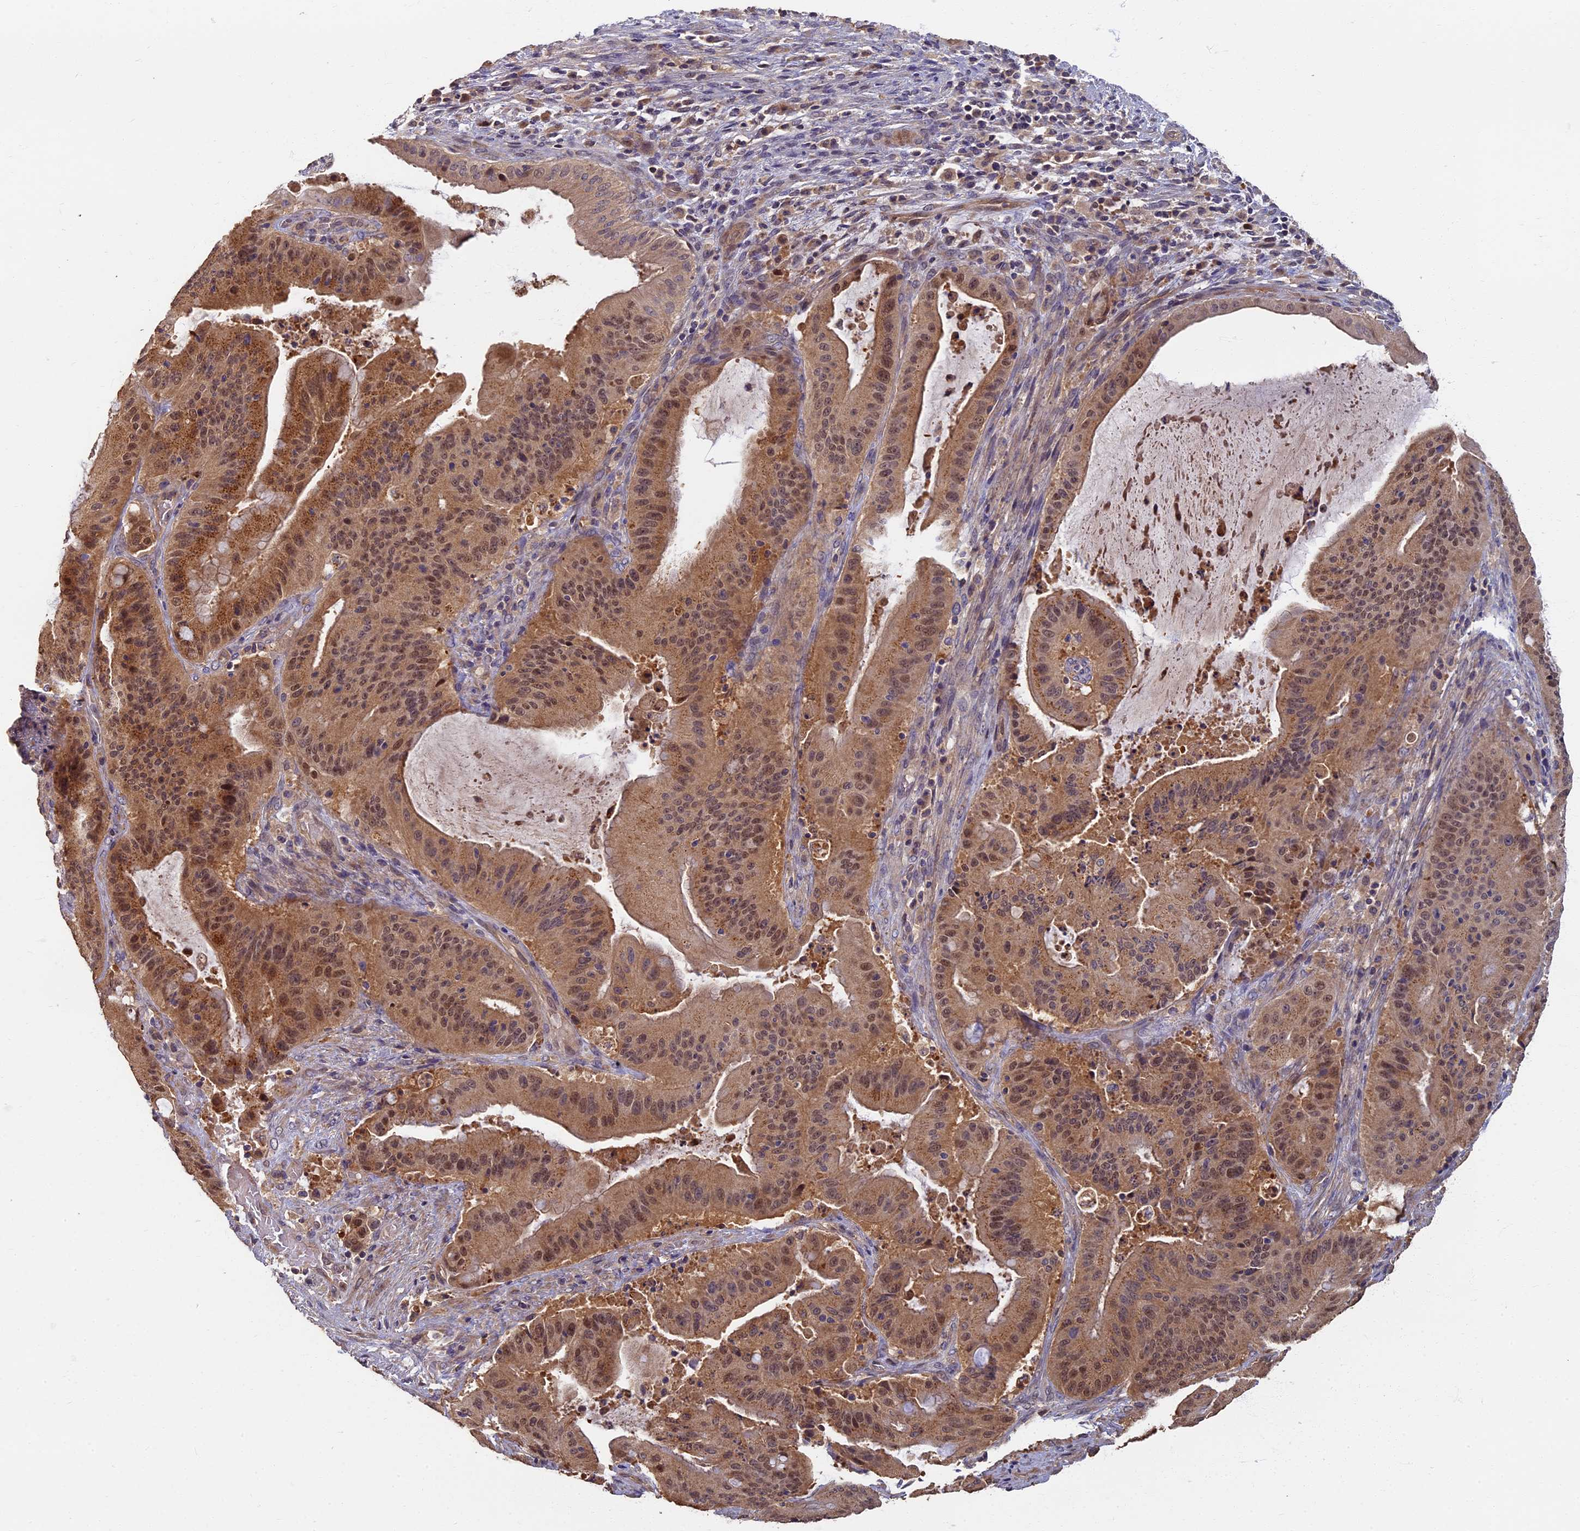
{"staining": {"intensity": "moderate", "quantity": ">75%", "location": "cytoplasmic/membranous,nuclear"}, "tissue": "liver cancer", "cell_type": "Tumor cells", "image_type": "cancer", "snomed": [{"axis": "morphology", "description": "Normal tissue, NOS"}, {"axis": "morphology", "description": "Cholangiocarcinoma"}, {"axis": "topography", "description": "Liver"}, {"axis": "topography", "description": "Peripheral nerve tissue"}], "caption": "Liver cancer (cholangiocarcinoma) was stained to show a protein in brown. There is medium levels of moderate cytoplasmic/membranous and nuclear staining in approximately >75% of tumor cells.", "gene": "RSPH3", "patient": {"sex": "female", "age": 73}}